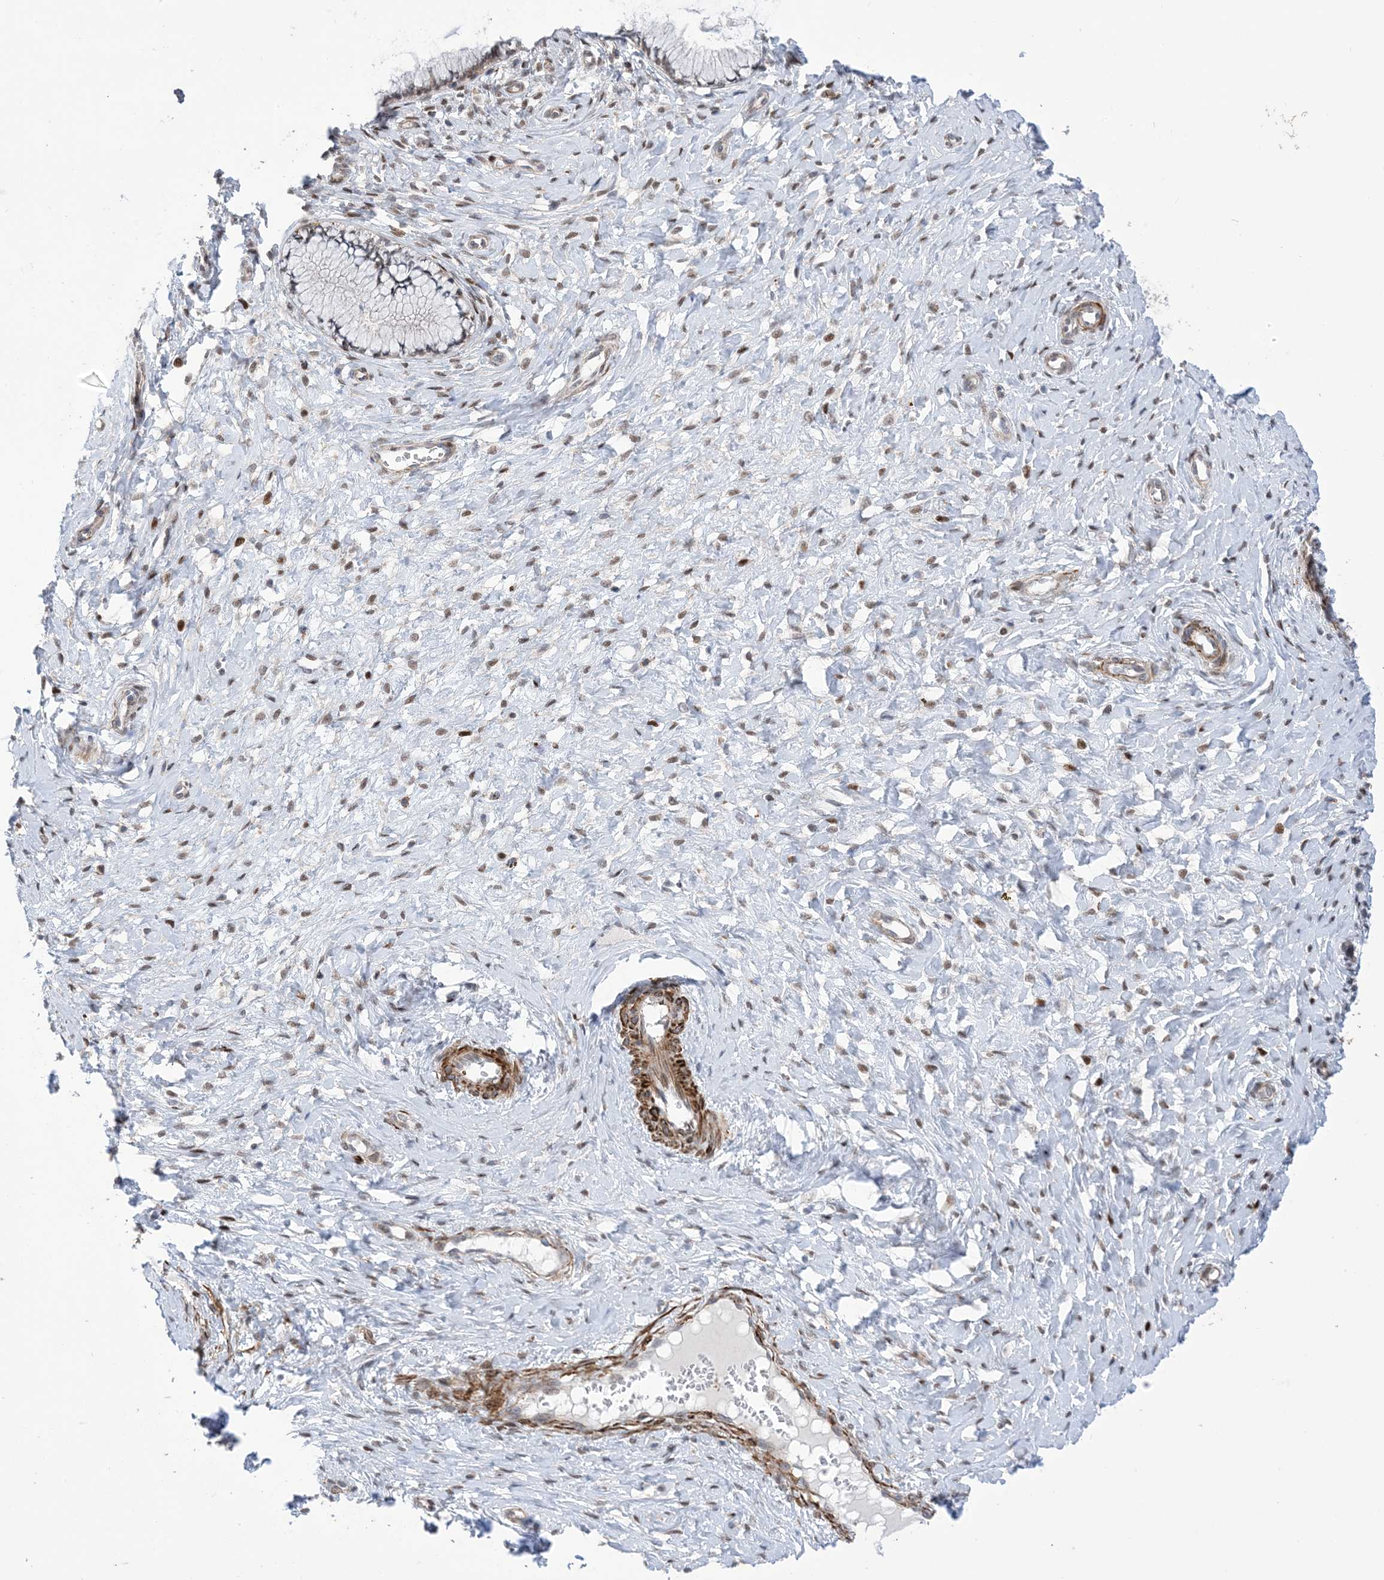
{"staining": {"intensity": "weak", "quantity": "<25%", "location": "cytoplasmic/membranous"}, "tissue": "cervix", "cell_type": "Glandular cells", "image_type": "normal", "snomed": [{"axis": "morphology", "description": "Normal tissue, NOS"}, {"axis": "topography", "description": "Cervix"}], "caption": "Cervix was stained to show a protein in brown. There is no significant staining in glandular cells. (Brightfield microscopy of DAB IHC at high magnification).", "gene": "ZNF8", "patient": {"sex": "female", "age": 36}}